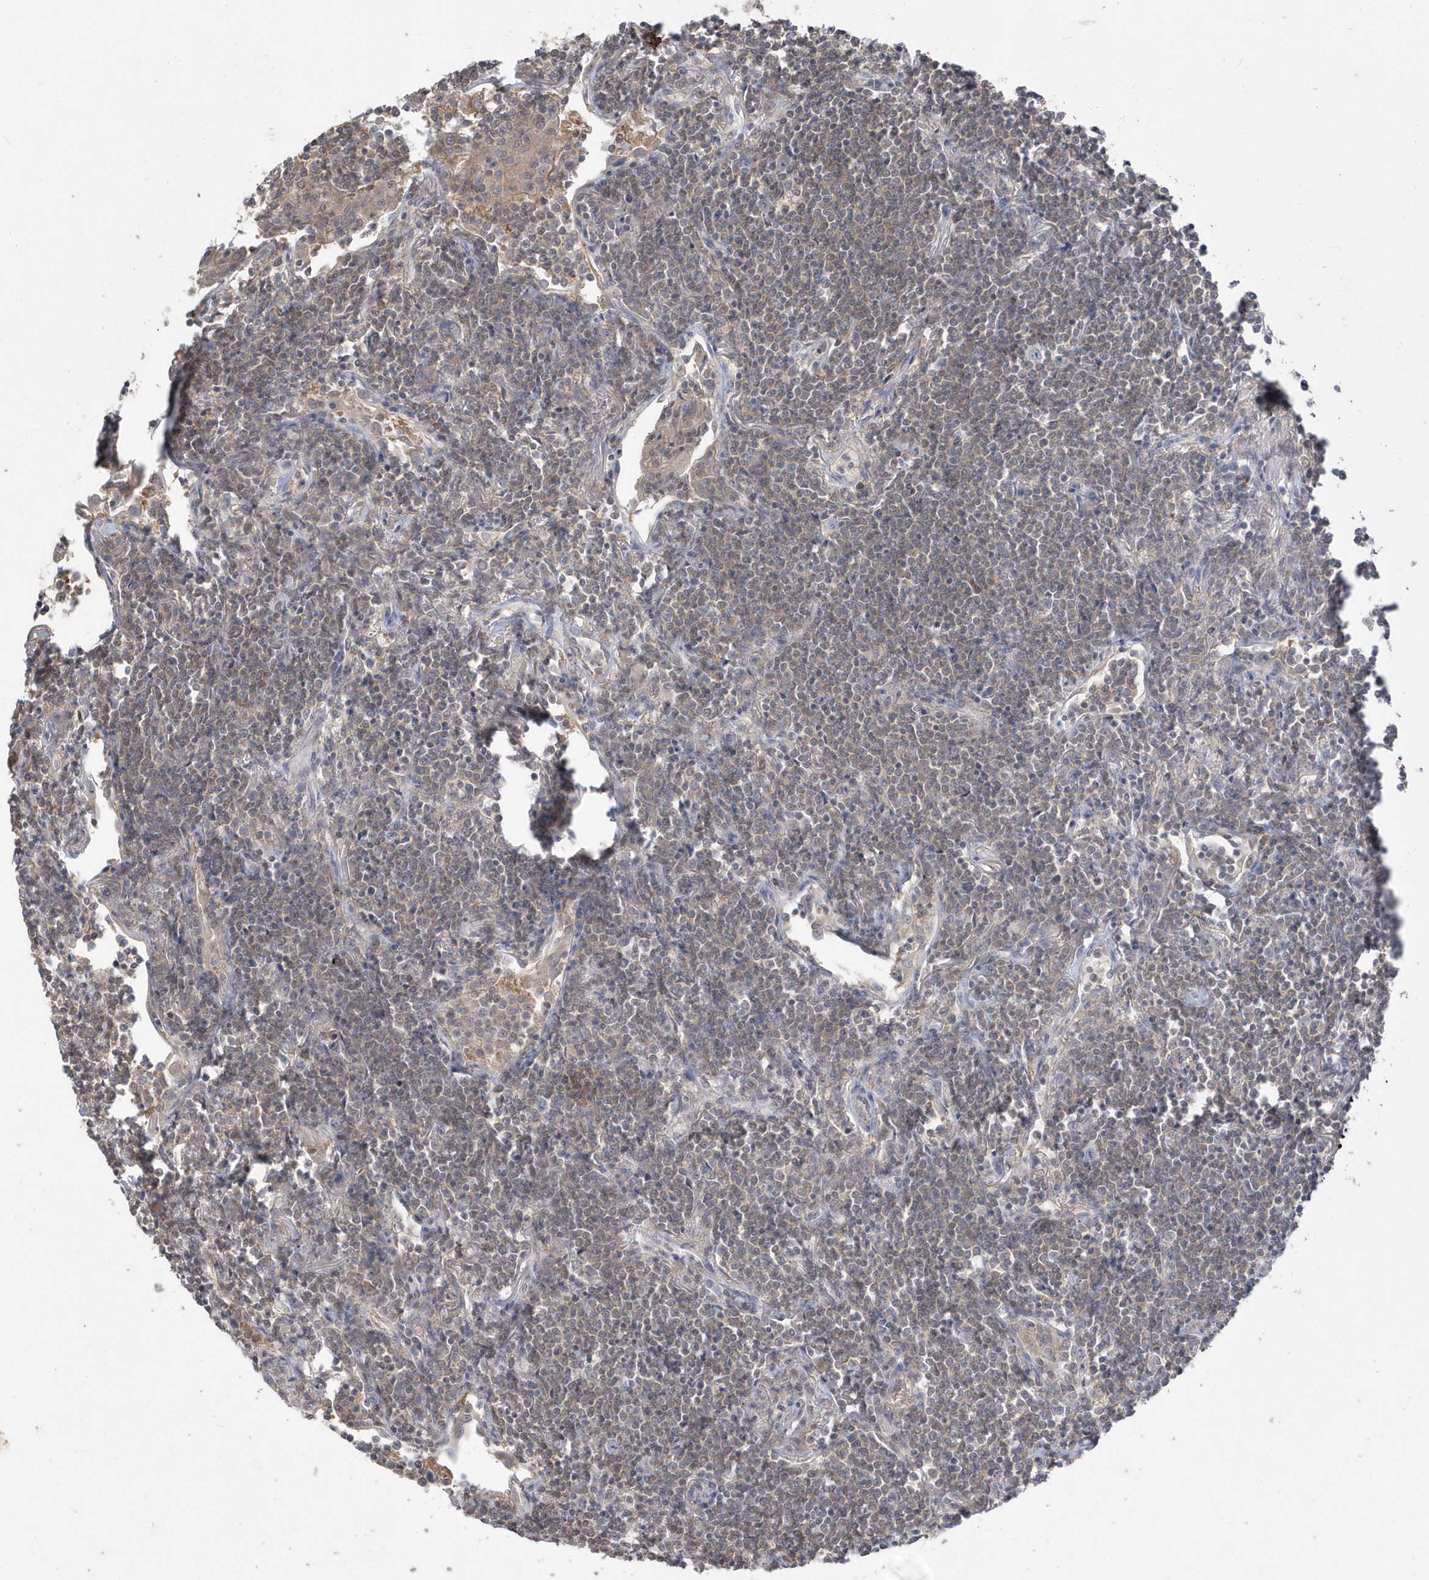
{"staining": {"intensity": "weak", "quantity": "25%-75%", "location": "cytoplasmic/membranous"}, "tissue": "lymphoma", "cell_type": "Tumor cells", "image_type": "cancer", "snomed": [{"axis": "morphology", "description": "Malignant lymphoma, non-Hodgkin's type, Low grade"}, {"axis": "topography", "description": "Lung"}], "caption": "Immunohistochemical staining of human lymphoma demonstrates low levels of weak cytoplasmic/membranous expression in about 25%-75% of tumor cells.", "gene": "AKR7A2", "patient": {"sex": "female", "age": 71}}